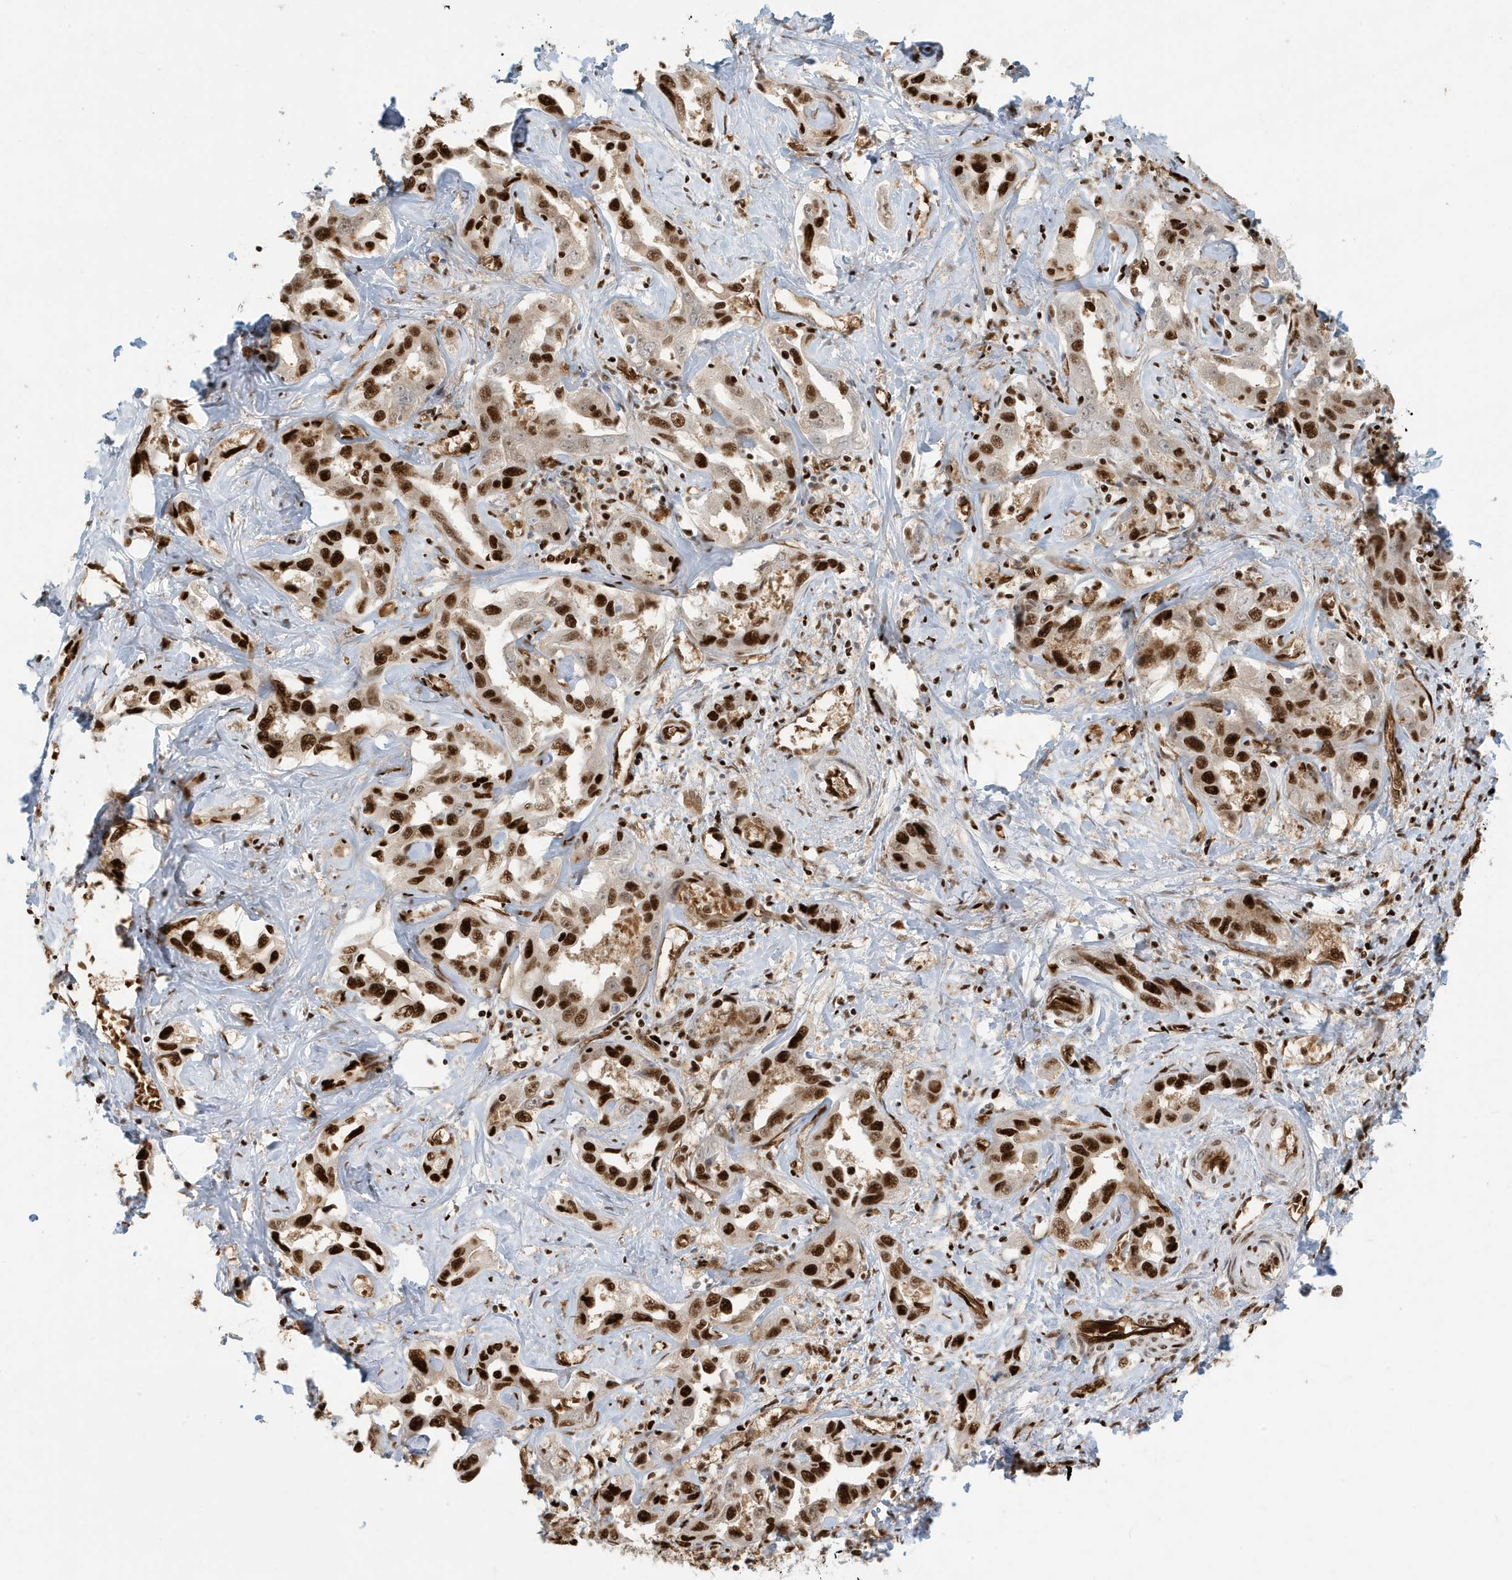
{"staining": {"intensity": "strong", "quantity": ">75%", "location": "nuclear"}, "tissue": "liver cancer", "cell_type": "Tumor cells", "image_type": "cancer", "snomed": [{"axis": "morphology", "description": "Cholangiocarcinoma"}, {"axis": "topography", "description": "Liver"}], "caption": "A brown stain shows strong nuclear positivity of a protein in human liver cancer (cholangiocarcinoma) tumor cells.", "gene": "CKS2", "patient": {"sex": "male", "age": 59}}